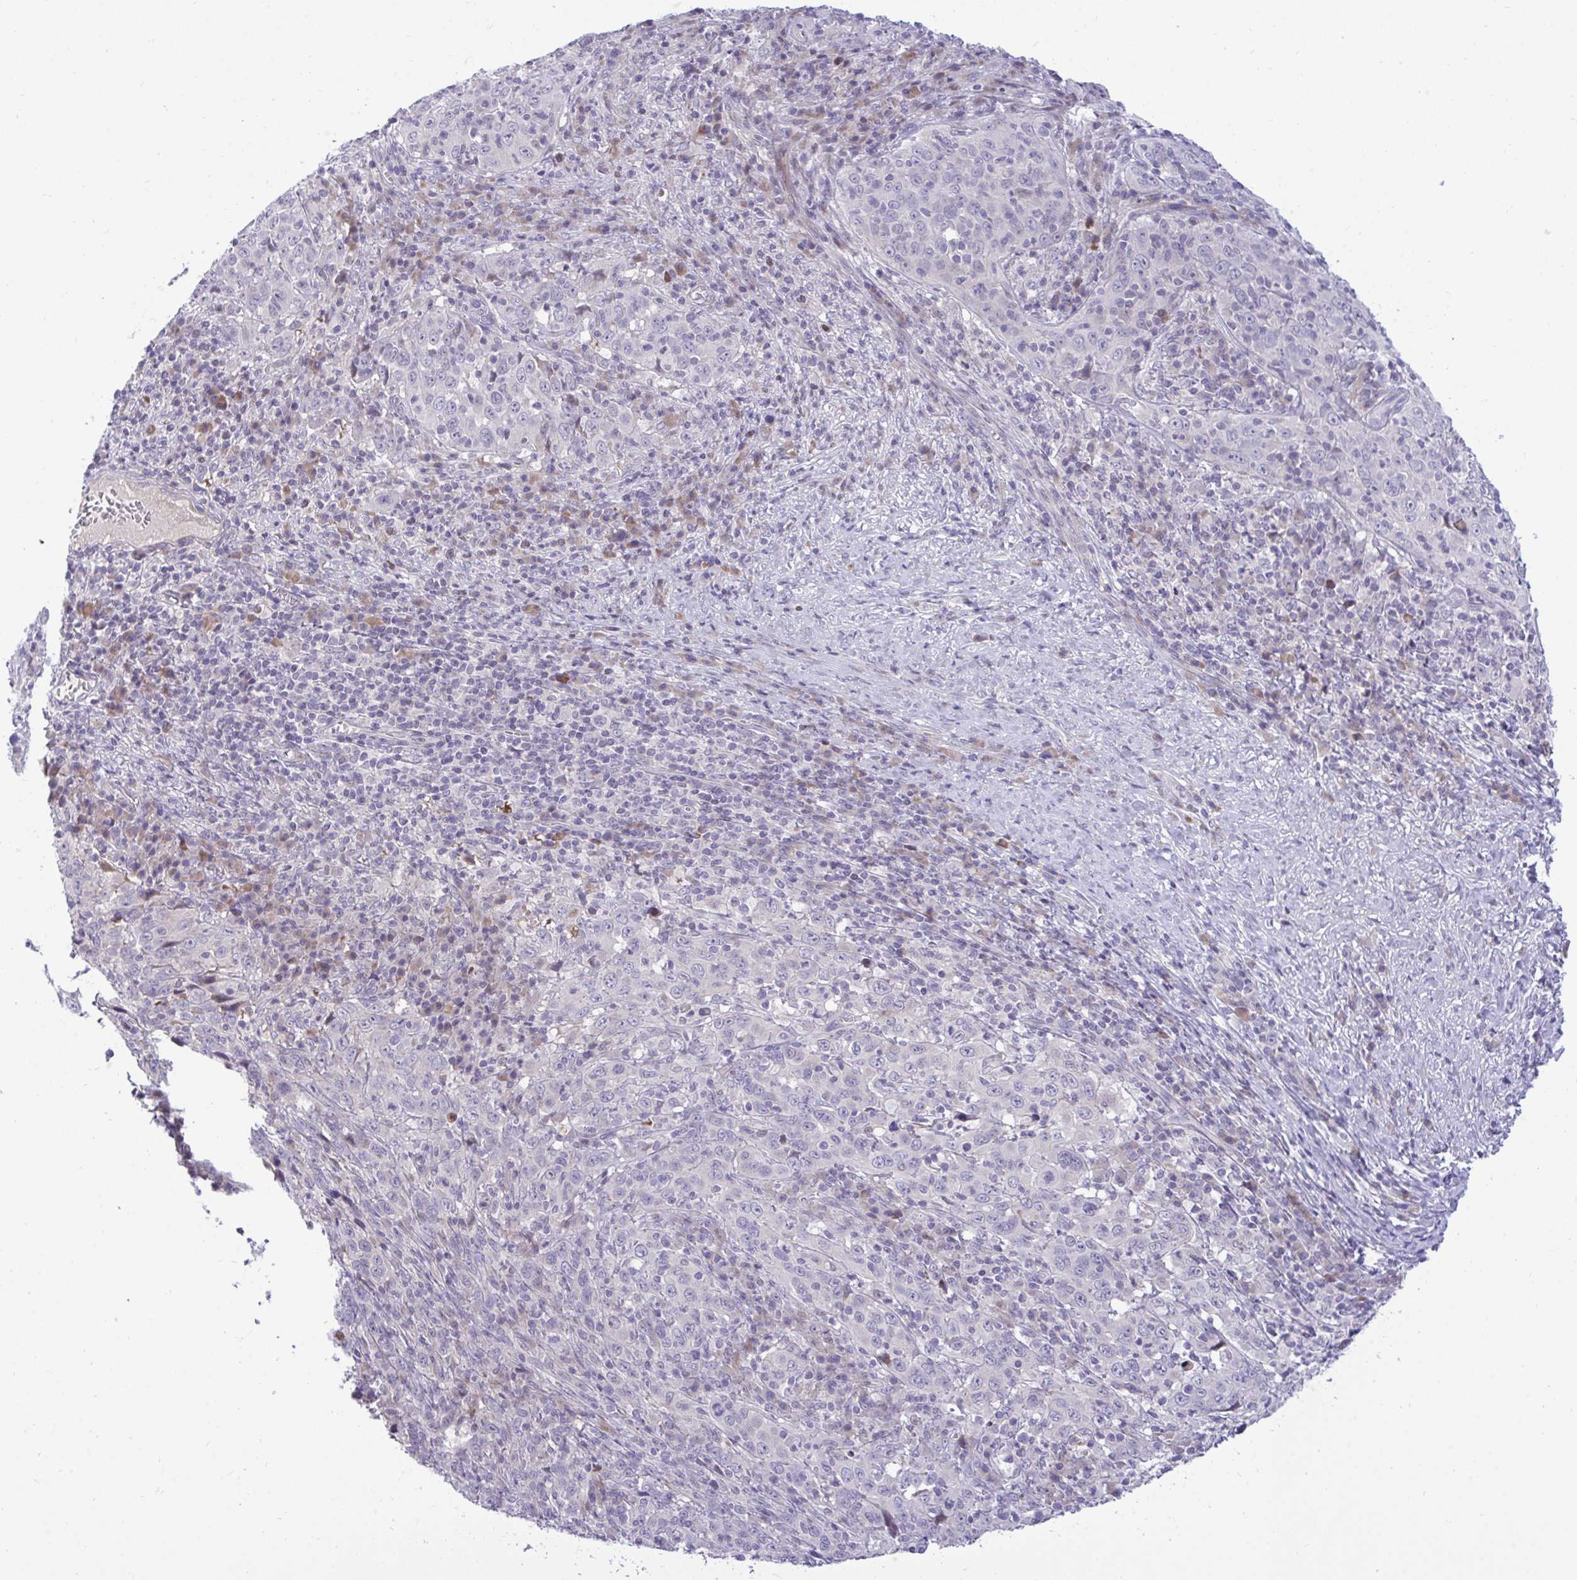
{"staining": {"intensity": "negative", "quantity": "none", "location": "none"}, "tissue": "cervical cancer", "cell_type": "Tumor cells", "image_type": "cancer", "snomed": [{"axis": "morphology", "description": "Squamous cell carcinoma, NOS"}, {"axis": "topography", "description": "Cervix"}], "caption": "Human cervical cancer stained for a protein using immunohistochemistry (IHC) shows no staining in tumor cells.", "gene": "EPOP", "patient": {"sex": "female", "age": 46}}